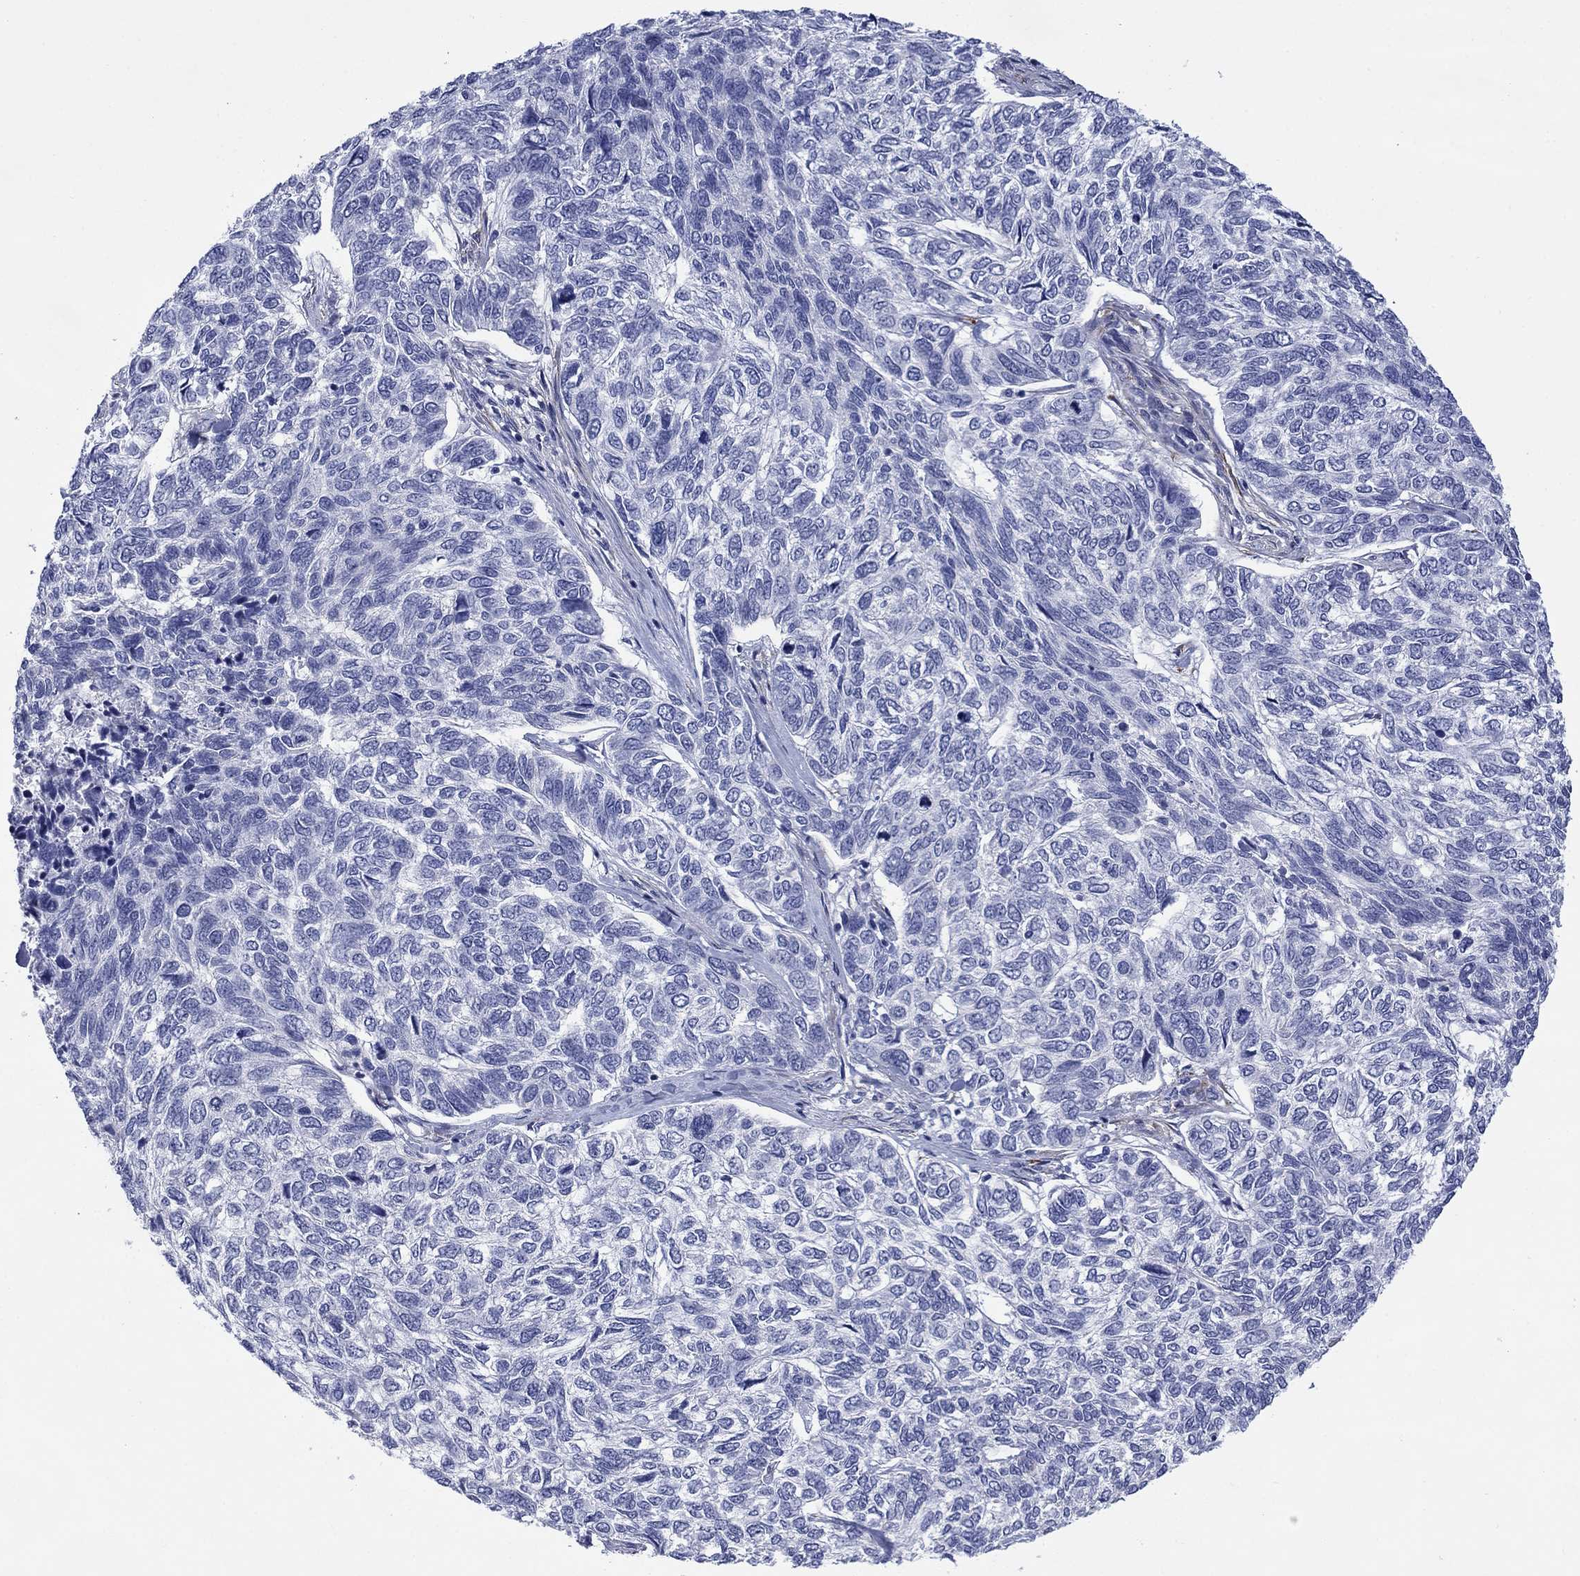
{"staining": {"intensity": "negative", "quantity": "none", "location": "none"}, "tissue": "skin cancer", "cell_type": "Tumor cells", "image_type": "cancer", "snomed": [{"axis": "morphology", "description": "Basal cell carcinoma"}, {"axis": "topography", "description": "Skin"}], "caption": "DAB (3,3'-diaminobenzidine) immunohistochemical staining of skin cancer (basal cell carcinoma) reveals no significant expression in tumor cells.", "gene": "PTPRZ1", "patient": {"sex": "female", "age": 65}}